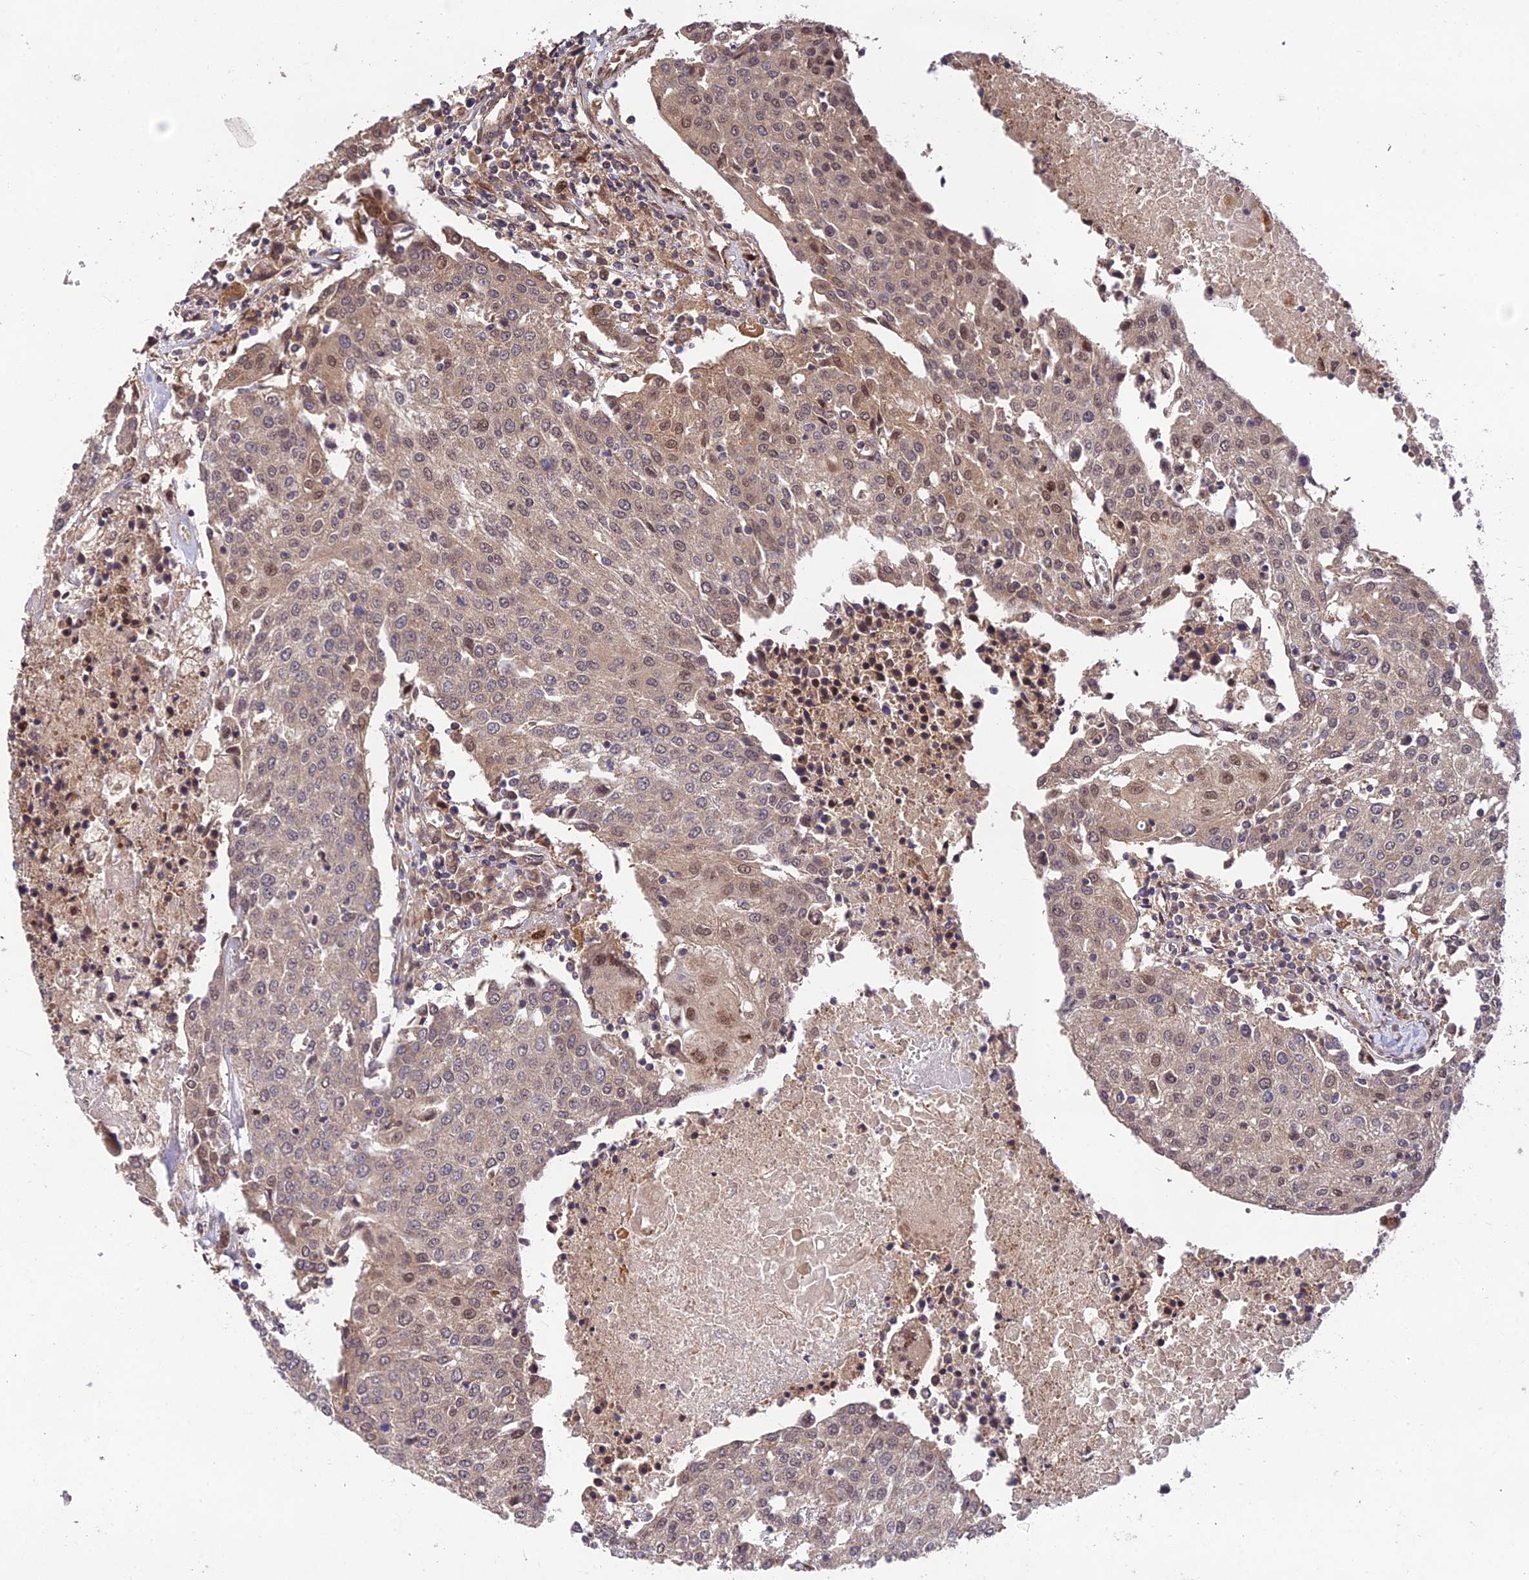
{"staining": {"intensity": "weak", "quantity": ">75%", "location": "cytoplasmic/membranous,nuclear"}, "tissue": "urothelial cancer", "cell_type": "Tumor cells", "image_type": "cancer", "snomed": [{"axis": "morphology", "description": "Urothelial carcinoma, High grade"}, {"axis": "topography", "description": "Urinary bladder"}], "caption": "This histopathology image shows IHC staining of human urothelial cancer, with low weak cytoplasmic/membranous and nuclear expression in approximately >75% of tumor cells.", "gene": "MKKS", "patient": {"sex": "female", "age": 85}}